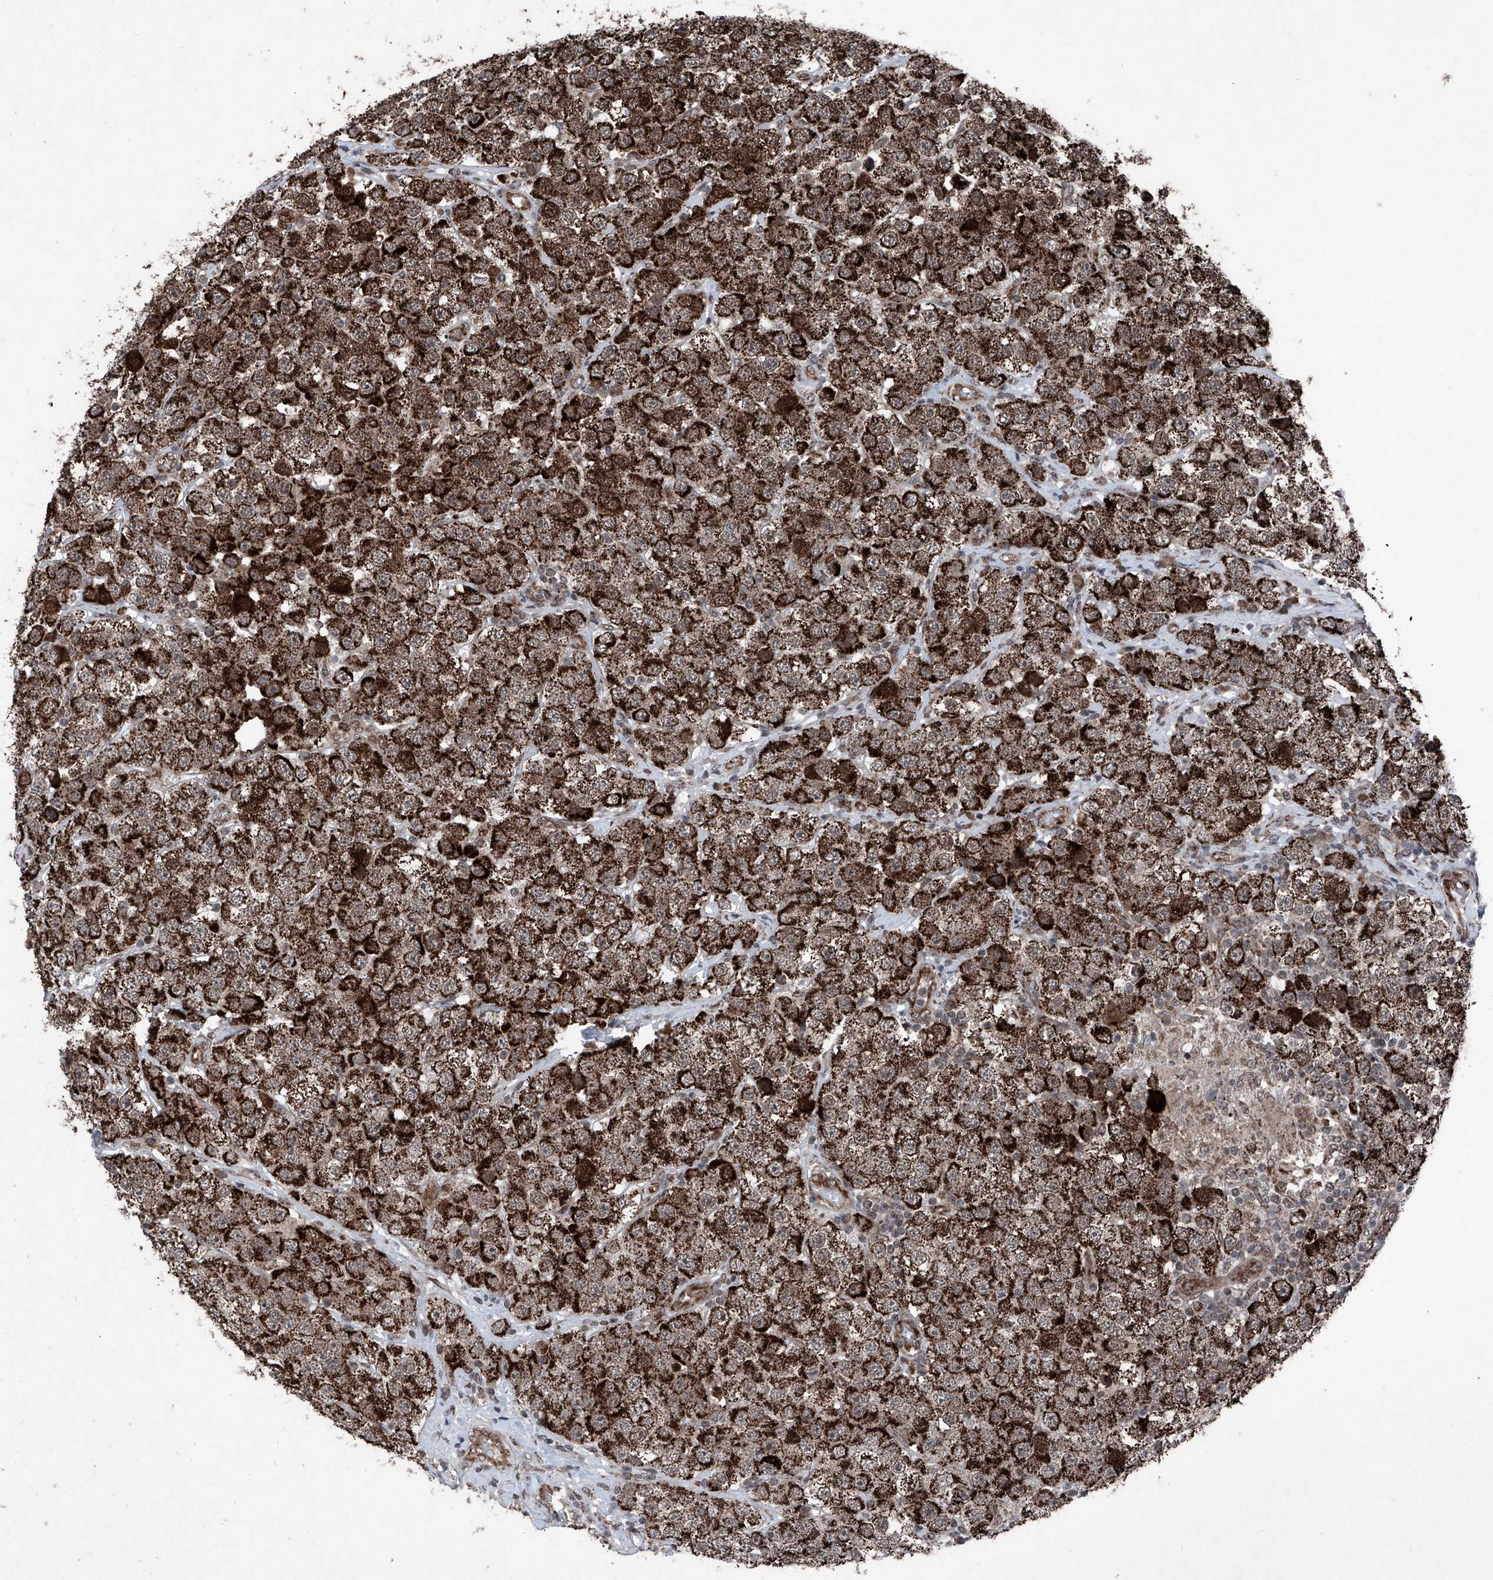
{"staining": {"intensity": "strong", "quantity": ">75%", "location": "cytoplasmic/membranous"}, "tissue": "testis cancer", "cell_type": "Tumor cells", "image_type": "cancer", "snomed": [{"axis": "morphology", "description": "Seminoma, NOS"}, {"axis": "topography", "description": "Testis"}], "caption": "The photomicrograph shows staining of testis cancer (seminoma), revealing strong cytoplasmic/membranous protein positivity (brown color) within tumor cells.", "gene": "COA7", "patient": {"sex": "male", "age": 28}}